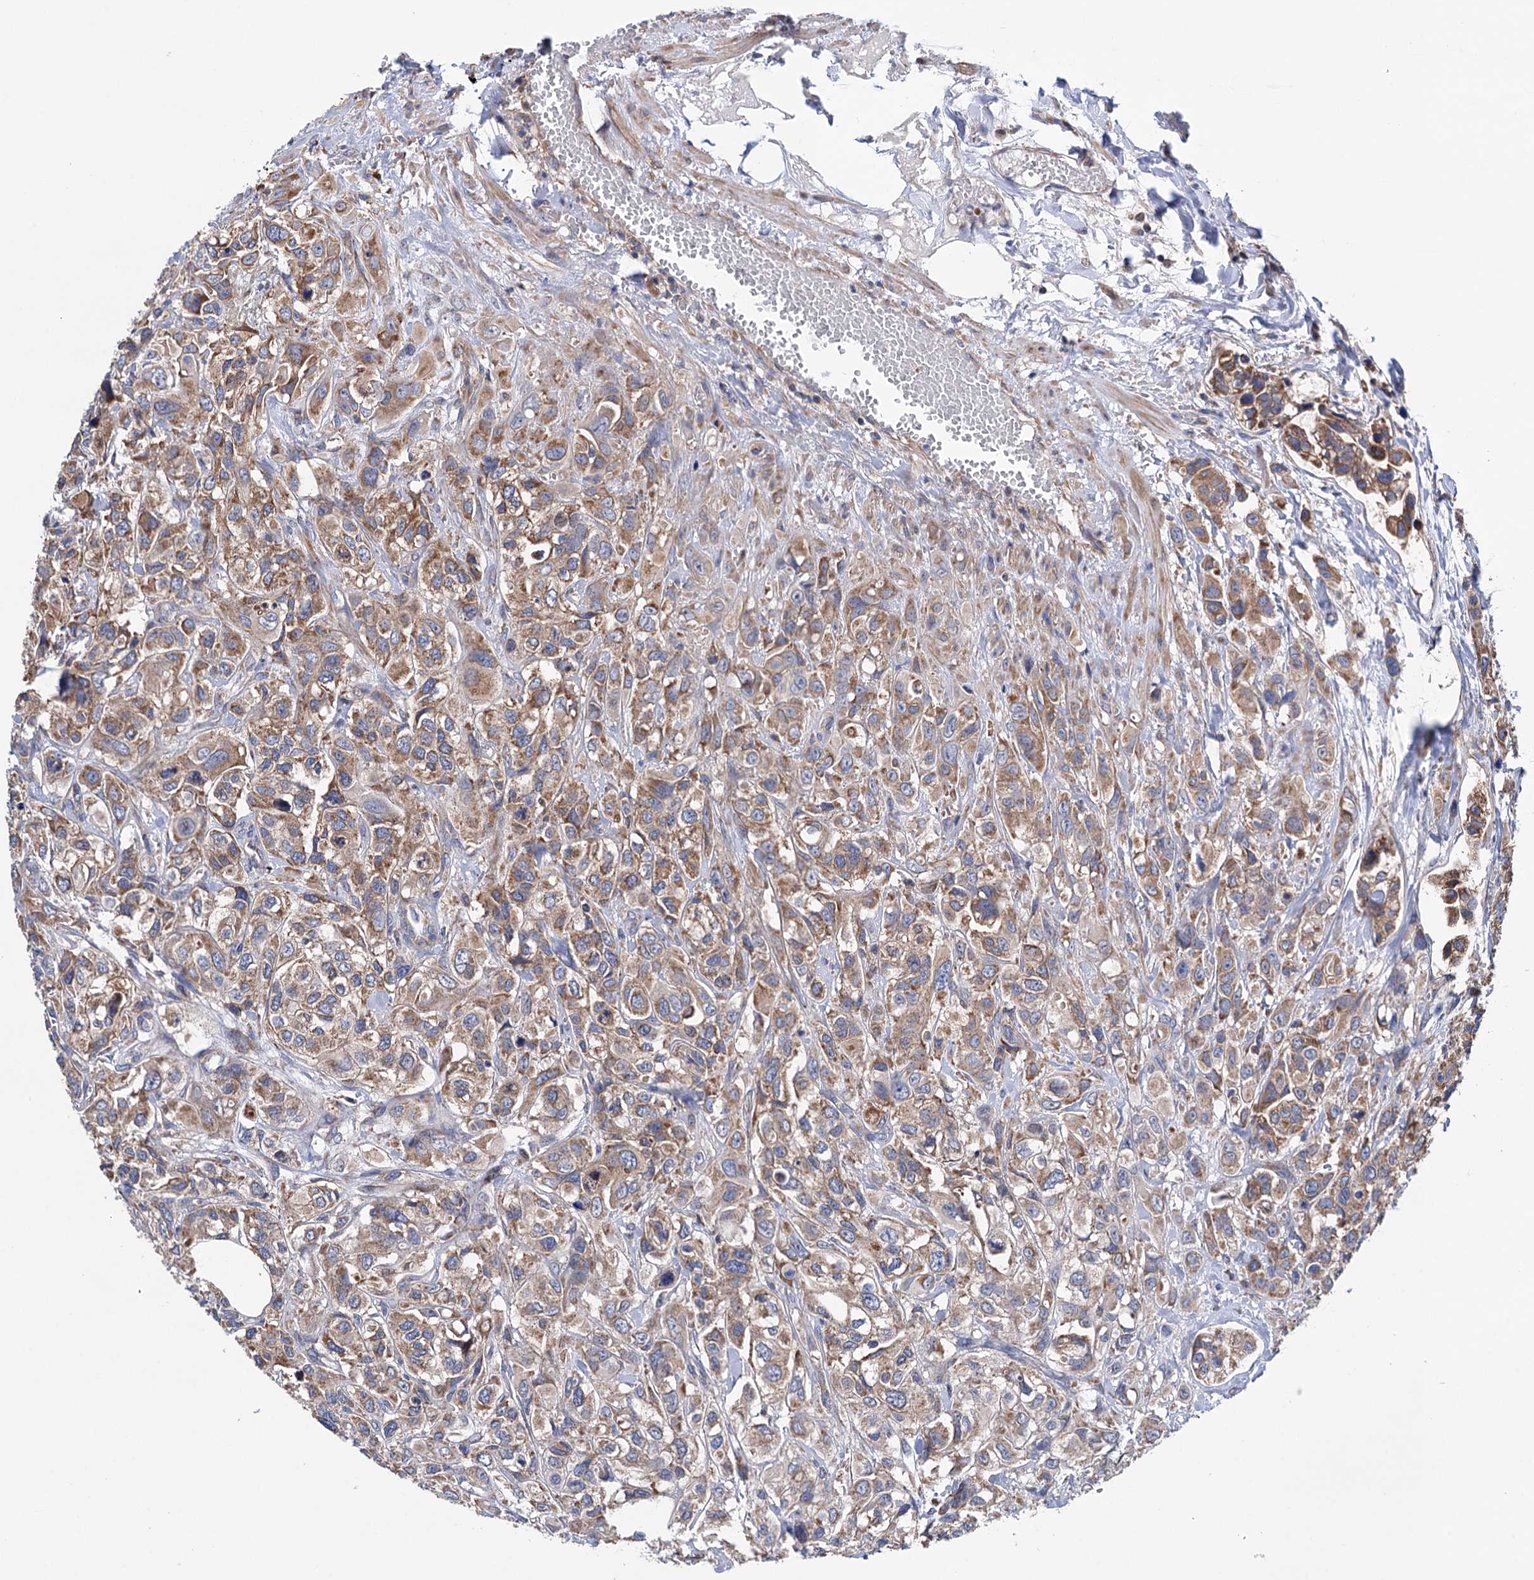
{"staining": {"intensity": "moderate", "quantity": ">75%", "location": "cytoplasmic/membranous"}, "tissue": "urothelial cancer", "cell_type": "Tumor cells", "image_type": "cancer", "snomed": [{"axis": "morphology", "description": "Urothelial carcinoma, High grade"}, {"axis": "topography", "description": "Urinary bladder"}], "caption": "This photomicrograph reveals urothelial cancer stained with immunohistochemistry to label a protein in brown. The cytoplasmic/membranous of tumor cells show moderate positivity for the protein. Nuclei are counter-stained blue.", "gene": "SUCLA2", "patient": {"sex": "male", "age": 67}}